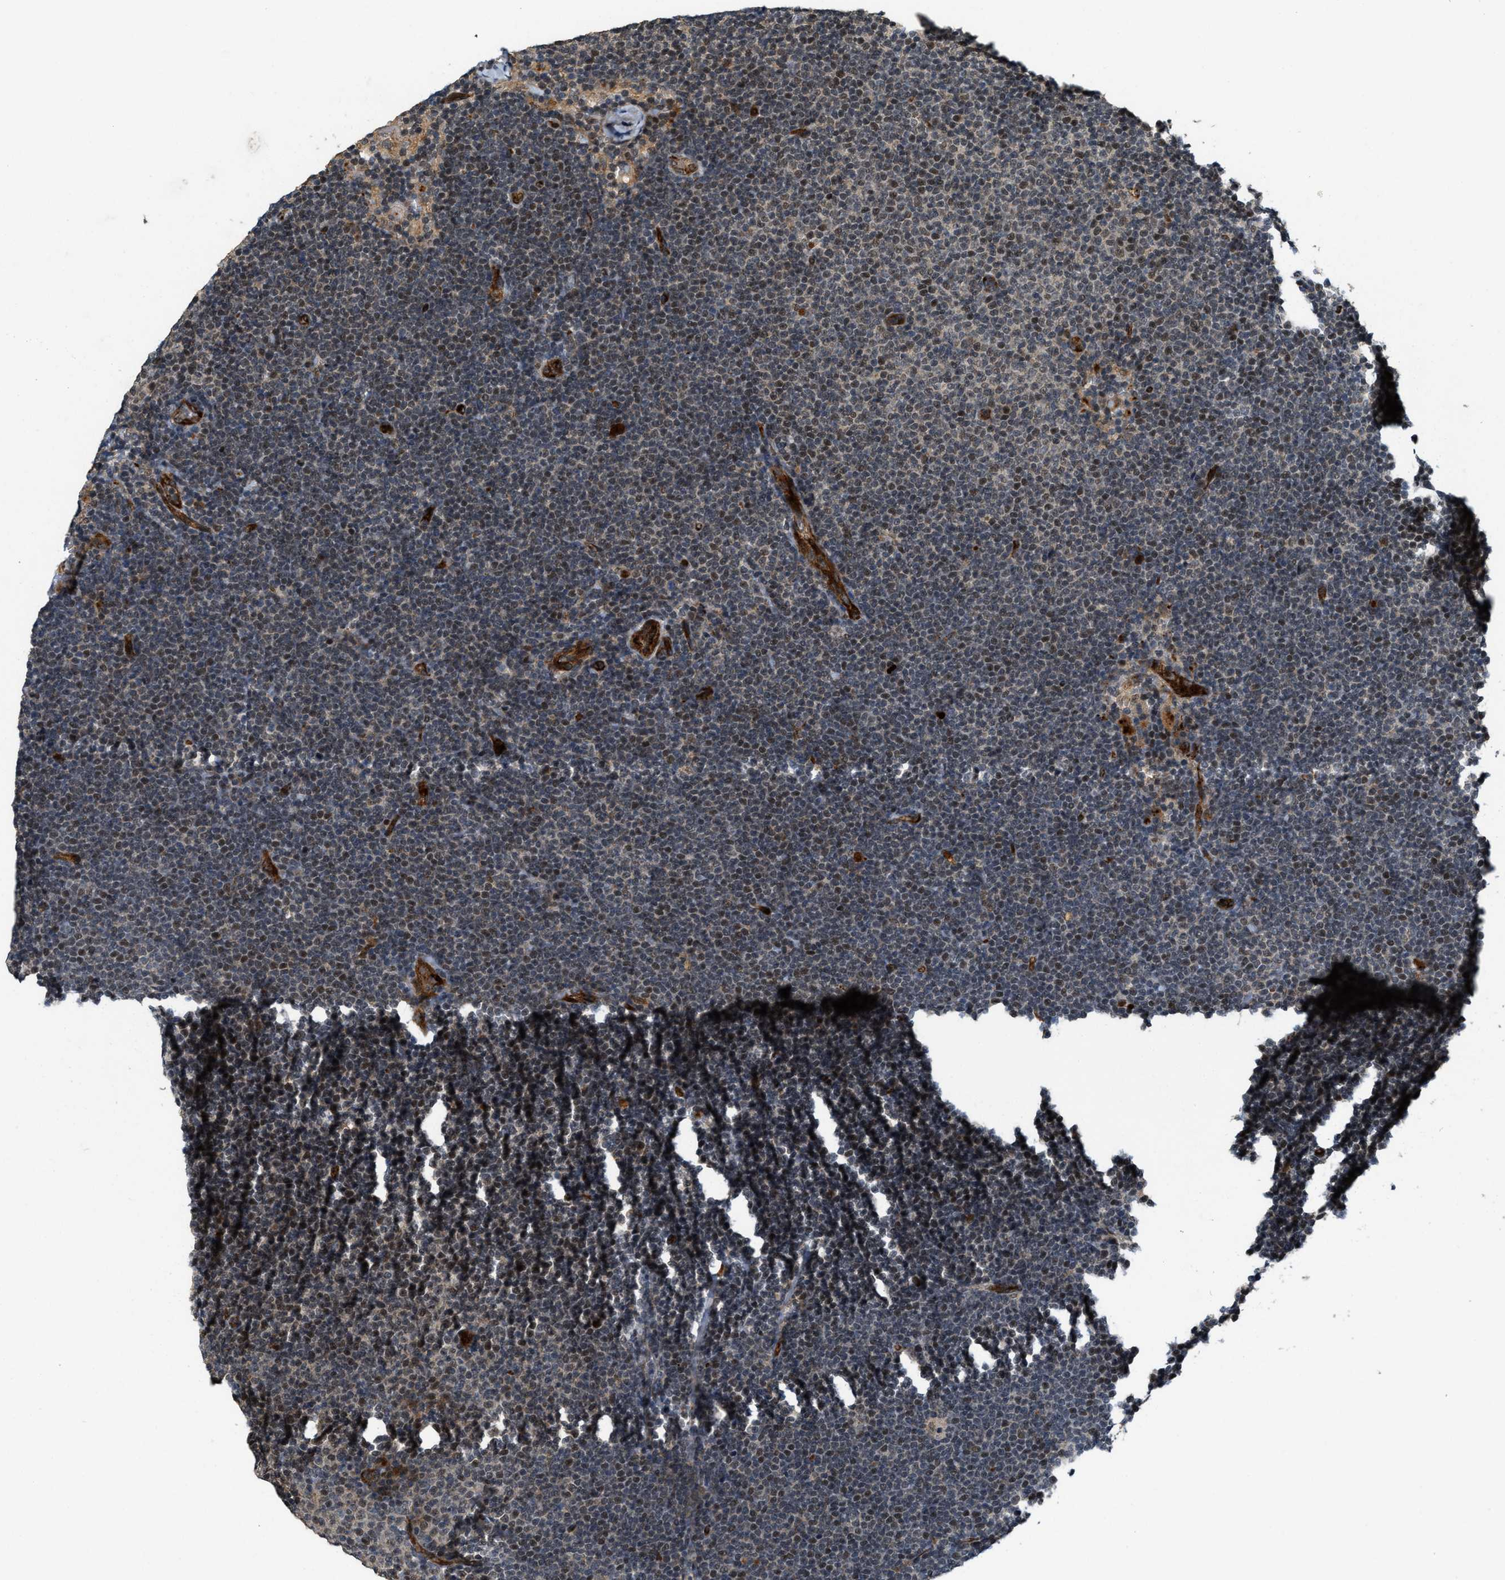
{"staining": {"intensity": "moderate", "quantity": "25%-75%", "location": "nuclear"}, "tissue": "lymphoma", "cell_type": "Tumor cells", "image_type": "cancer", "snomed": [{"axis": "morphology", "description": "Malignant lymphoma, non-Hodgkin's type, Low grade"}, {"axis": "topography", "description": "Lymph node"}], "caption": "Tumor cells reveal medium levels of moderate nuclear staining in about 25%-75% of cells in human low-grade malignant lymphoma, non-Hodgkin's type. (IHC, brightfield microscopy, high magnification).", "gene": "DPF2", "patient": {"sex": "female", "age": 53}}